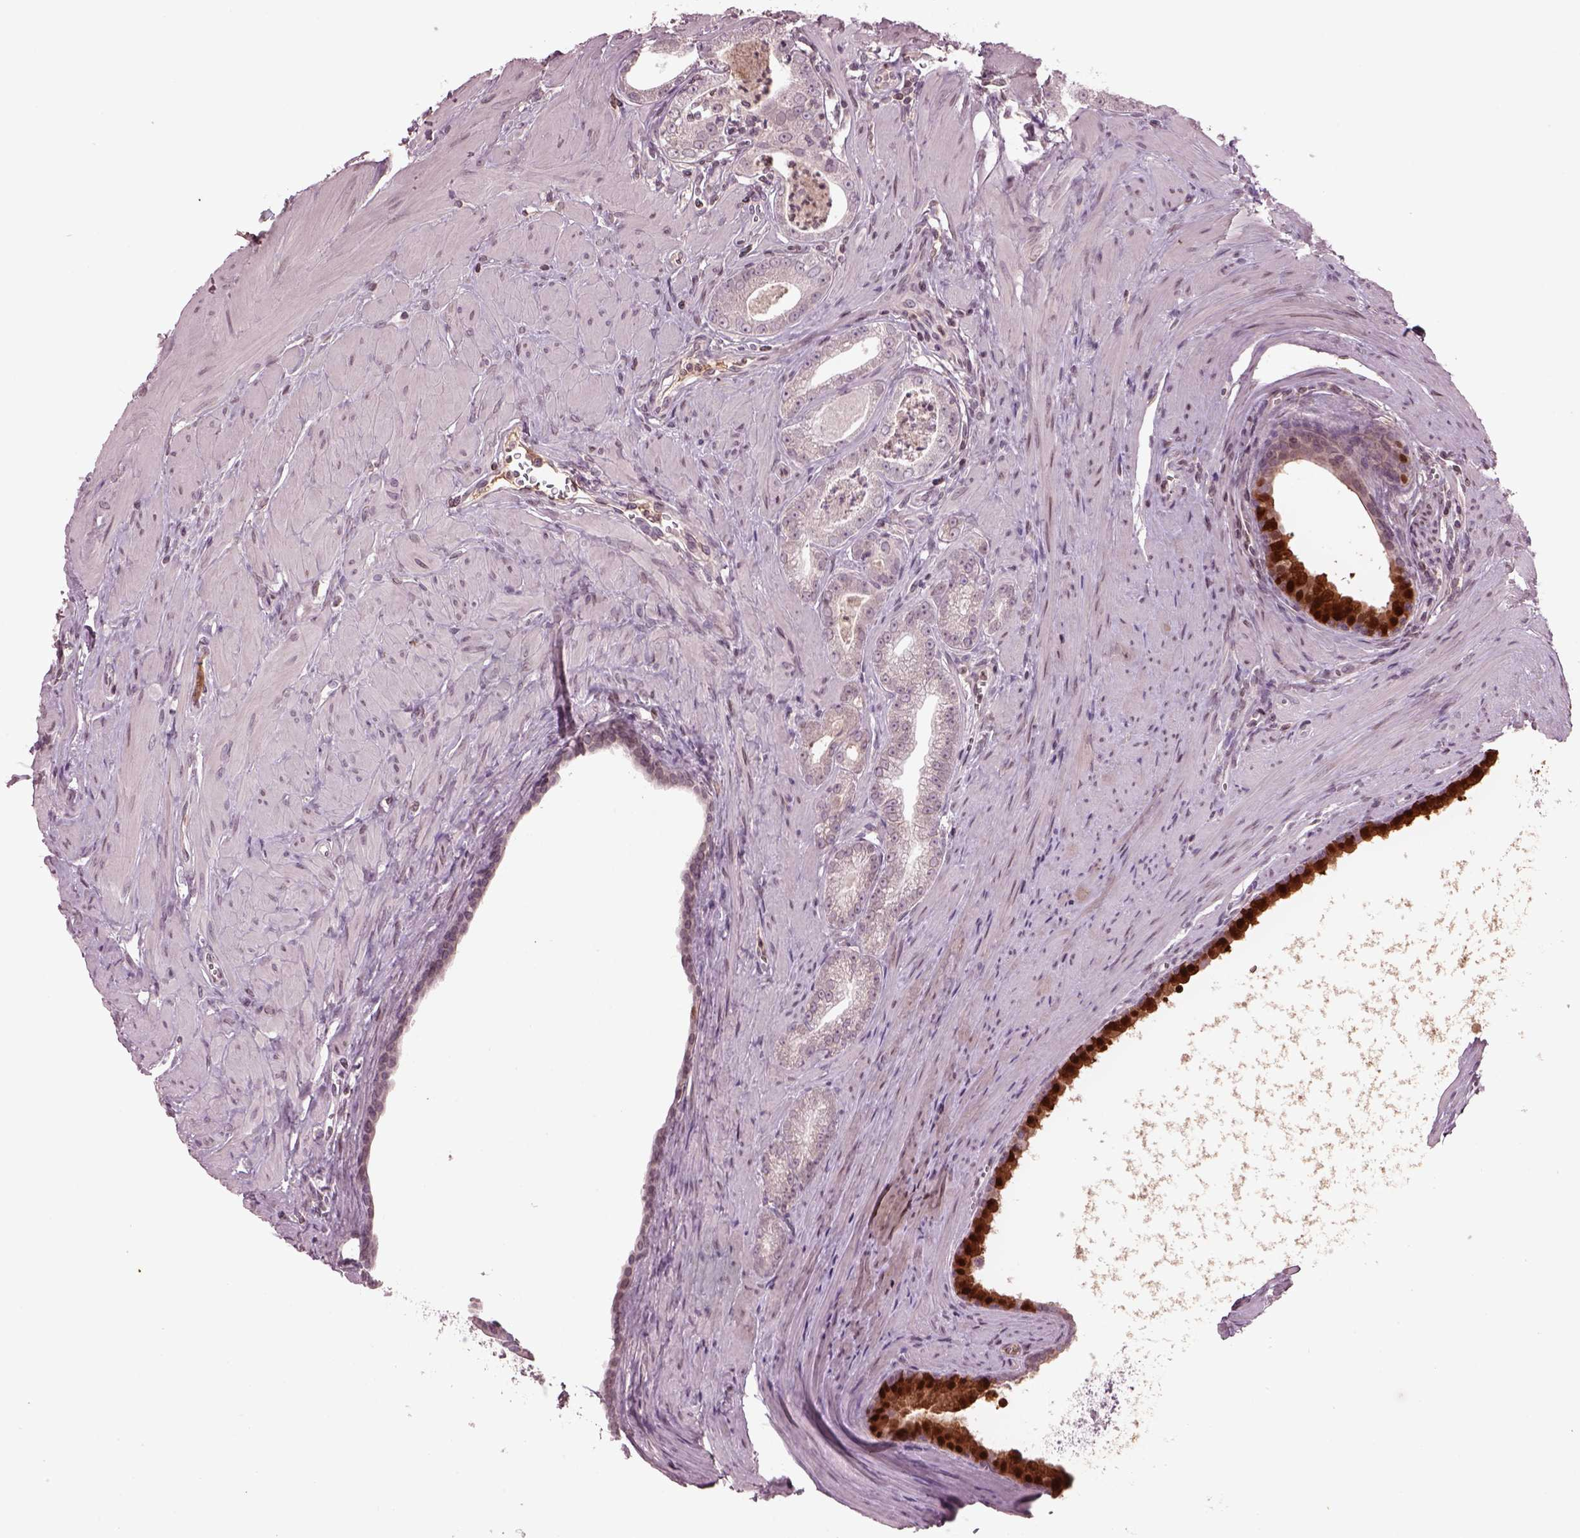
{"staining": {"intensity": "negative", "quantity": "none", "location": "none"}, "tissue": "prostate cancer", "cell_type": "Tumor cells", "image_type": "cancer", "snomed": [{"axis": "morphology", "description": "Adenocarcinoma, NOS"}, {"axis": "topography", "description": "Prostate"}], "caption": "High power microscopy photomicrograph of an immunohistochemistry micrograph of adenocarcinoma (prostate), revealing no significant expression in tumor cells.", "gene": "PTX4", "patient": {"sex": "male", "age": 71}}